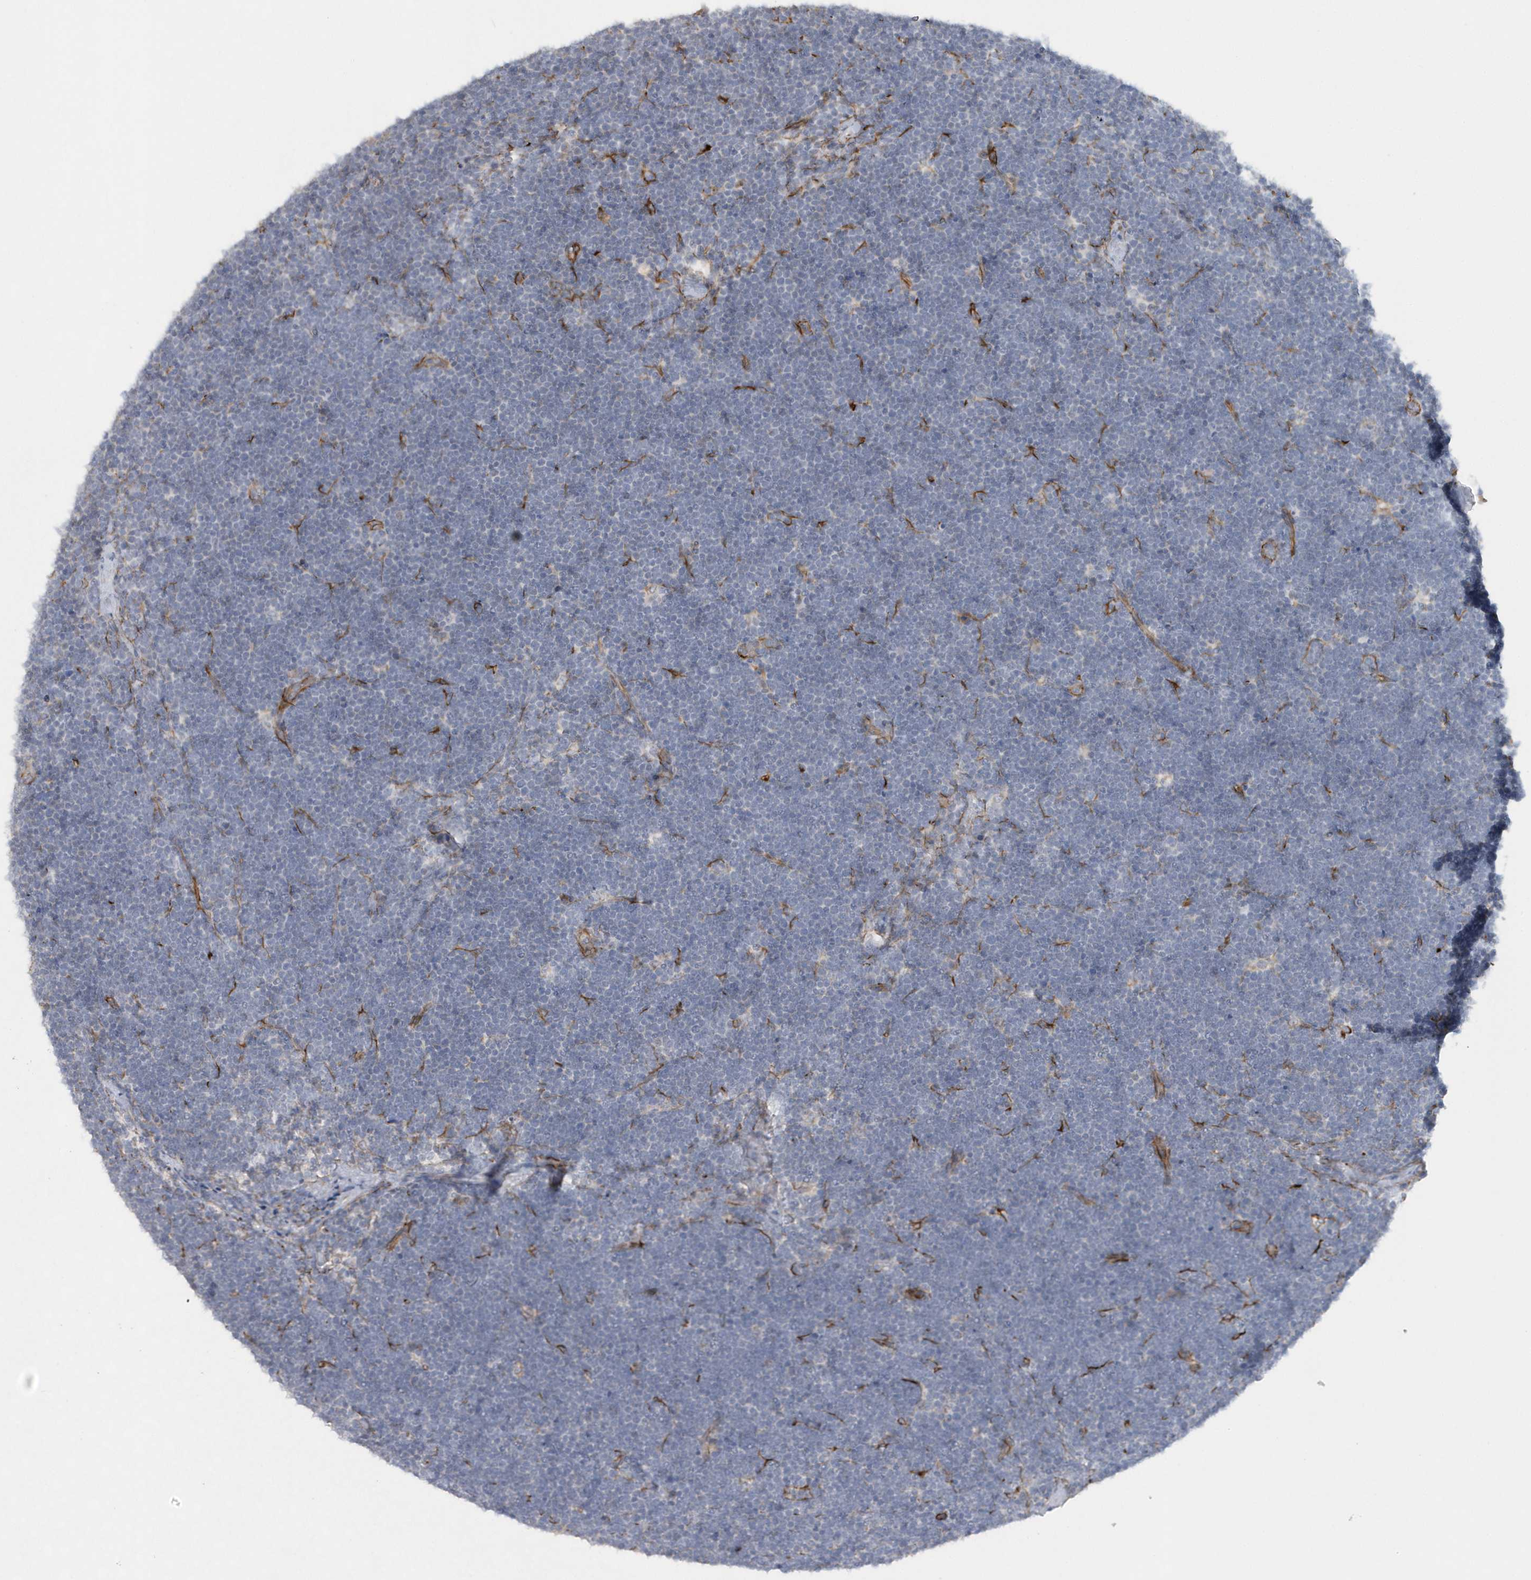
{"staining": {"intensity": "negative", "quantity": "none", "location": "none"}, "tissue": "lymphoma", "cell_type": "Tumor cells", "image_type": "cancer", "snomed": [{"axis": "morphology", "description": "Malignant lymphoma, non-Hodgkin's type, High grade"}, {"axis": "topography", "description": "Lymph node"}], "caption": "Tumor cells are negative for protein expression in human lymphoma.", "gene": "RAB17", "patient": {"sex": "male", "age": 13}}